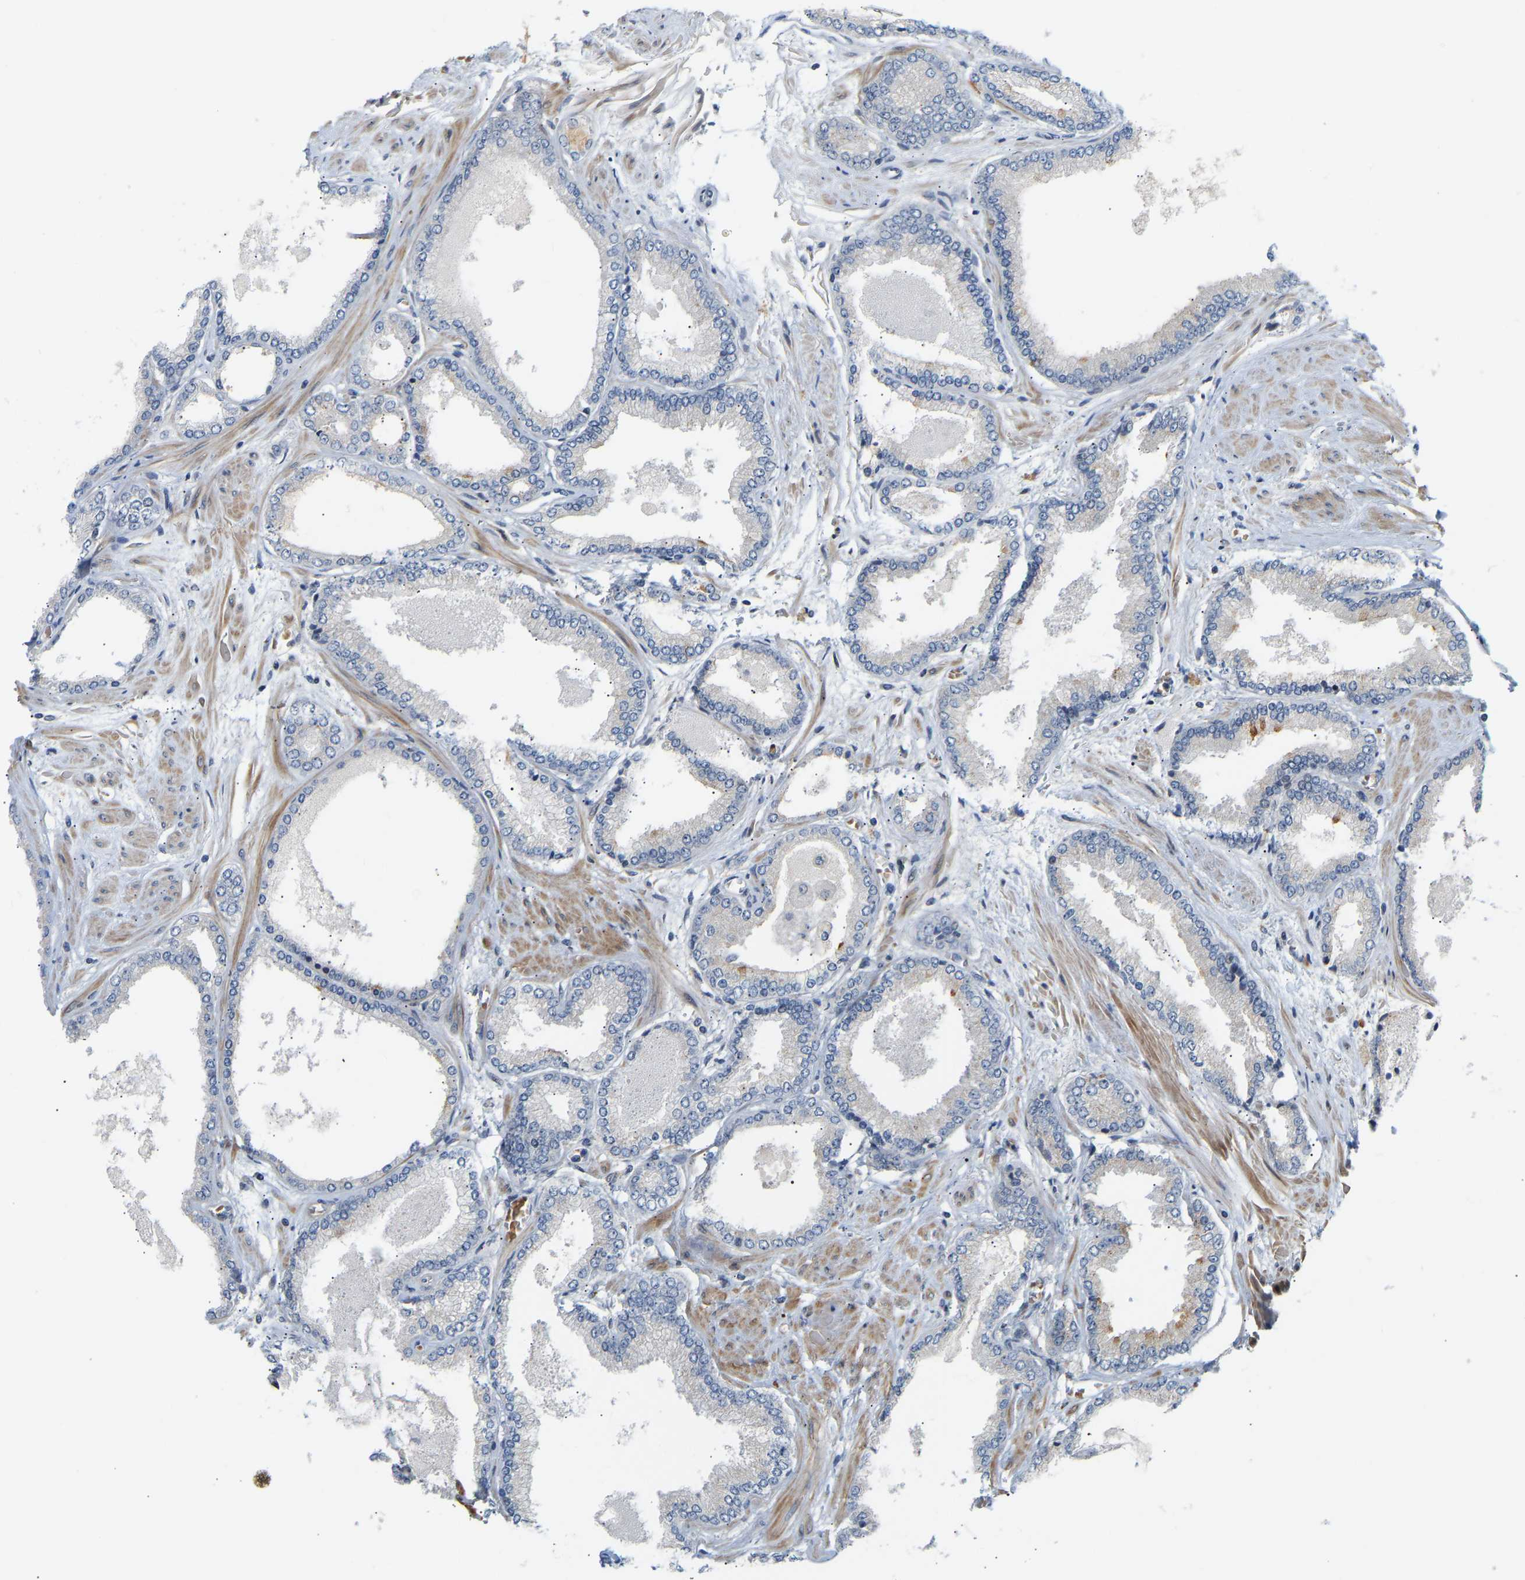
{"staining": {"intensity": "negative", "quantity": "none", "location": "none"}, "tissue": "prostate cancer", "cell_type": "Tumor cells", "image_type": "cancer", "snomed": [{"axis": "morphology", "description": "Adenocarcinoma, High grade"}, {"axis": "topography", "description": "Prostate"}], "caption": "Tumor cells are negative for brown protein staining in adenocarcinoma (high-grade) (prostate).", "gene": "POGLUT2", "patient": {"sex": "male", "age": 61}}